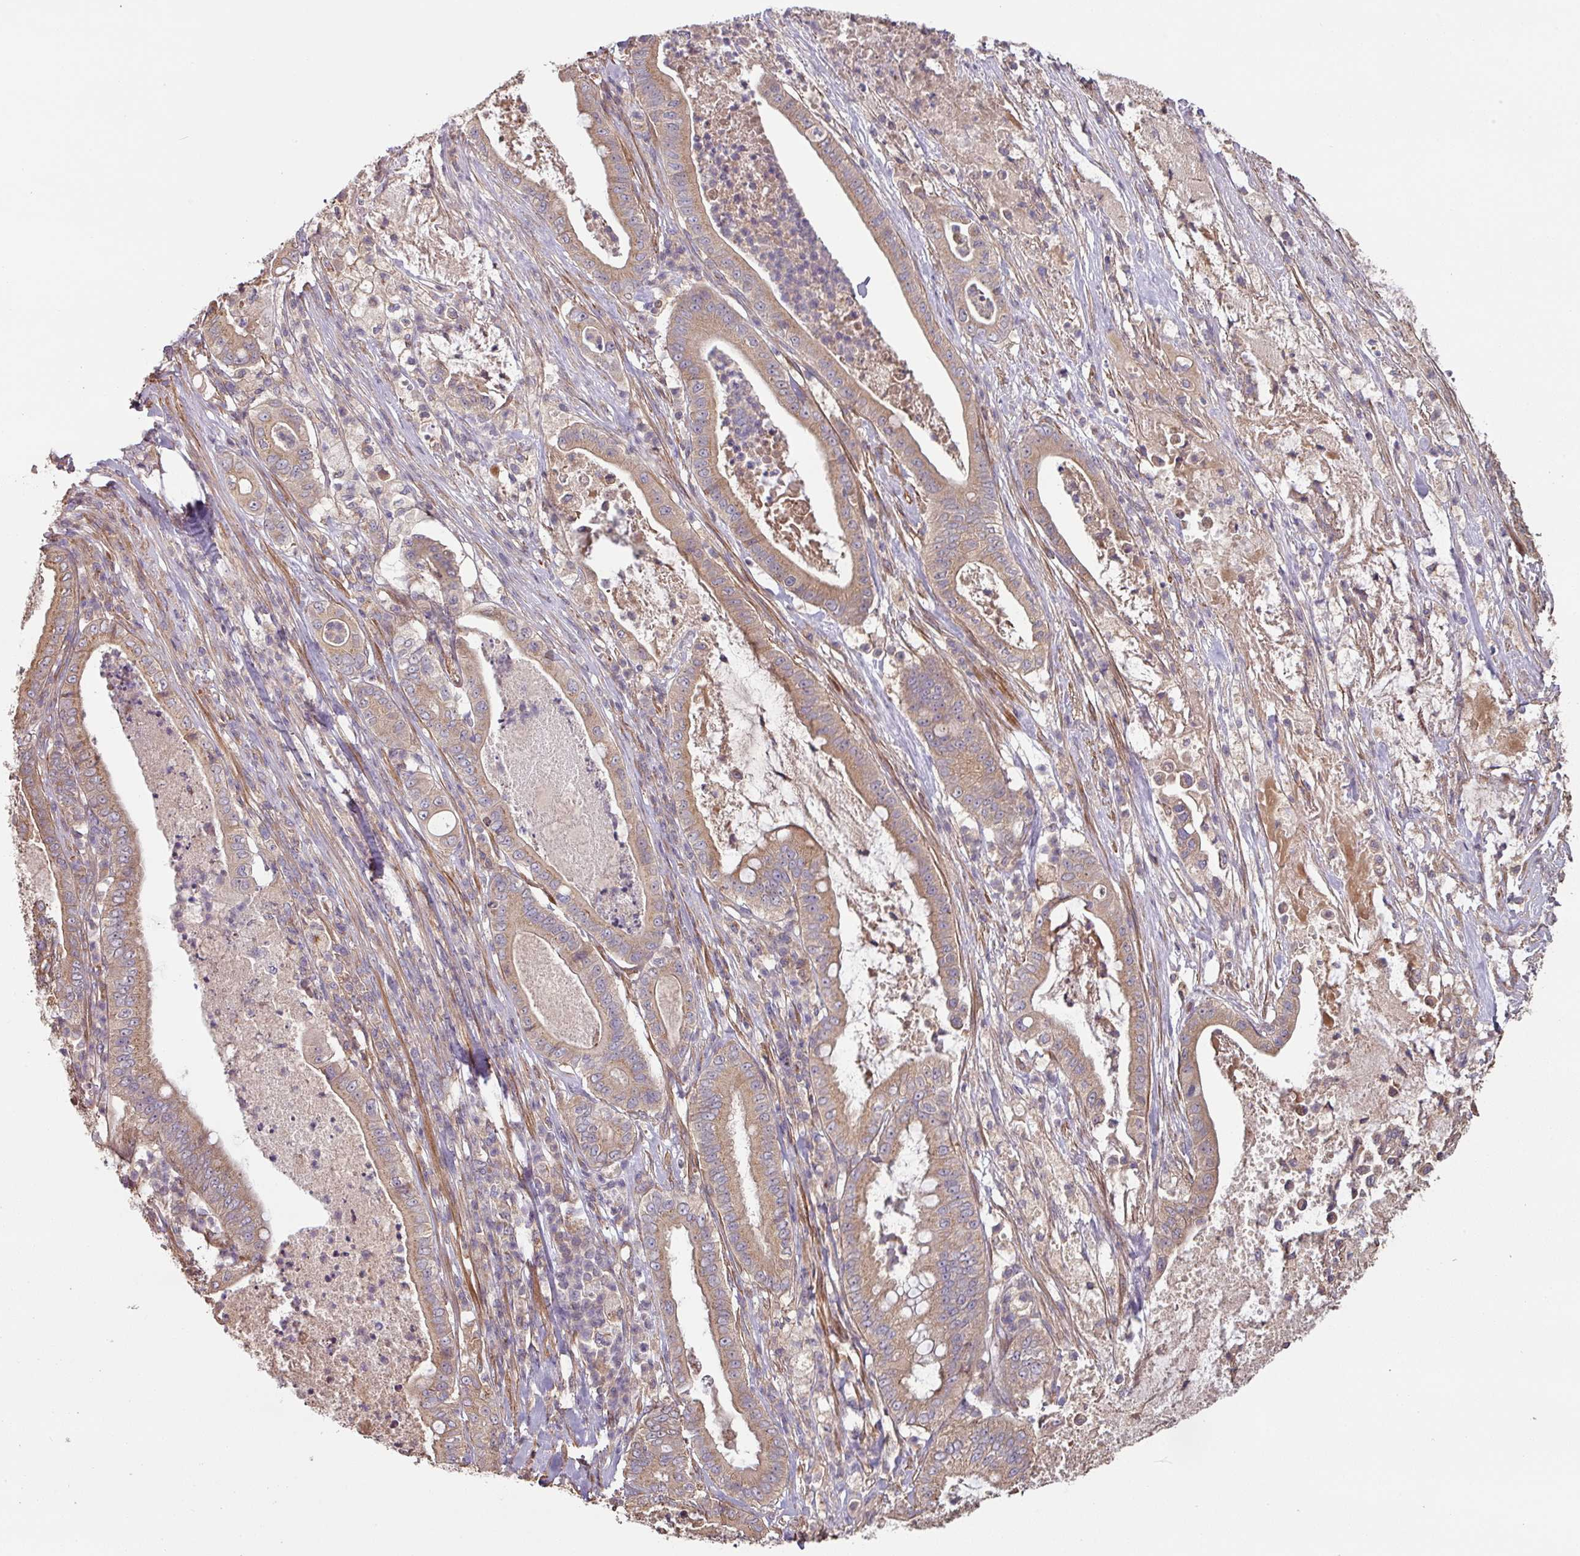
{"staining": {"intensity": "moderate", "quantity": ">75%", "location": "cytoplasmic/membranous"}, "tissue": "pancreatic cancer", "cell_type": "Tumor cells", "image_type": "cancer", "snomed": [{"axis": "morphology", "description": "Adenocarcinoma, NOS"}, {"axis": "topography", "description": "Pancreas"}], "caption": "Immunohistochemical staining of adenocarcinoma (pancreatic) shows medium levels of moderate cytoplasmic/membranous protein staining in about >75% of tumor cells.", "gene": "SIK1", "patient": {"sex": "male", "age": 71}}